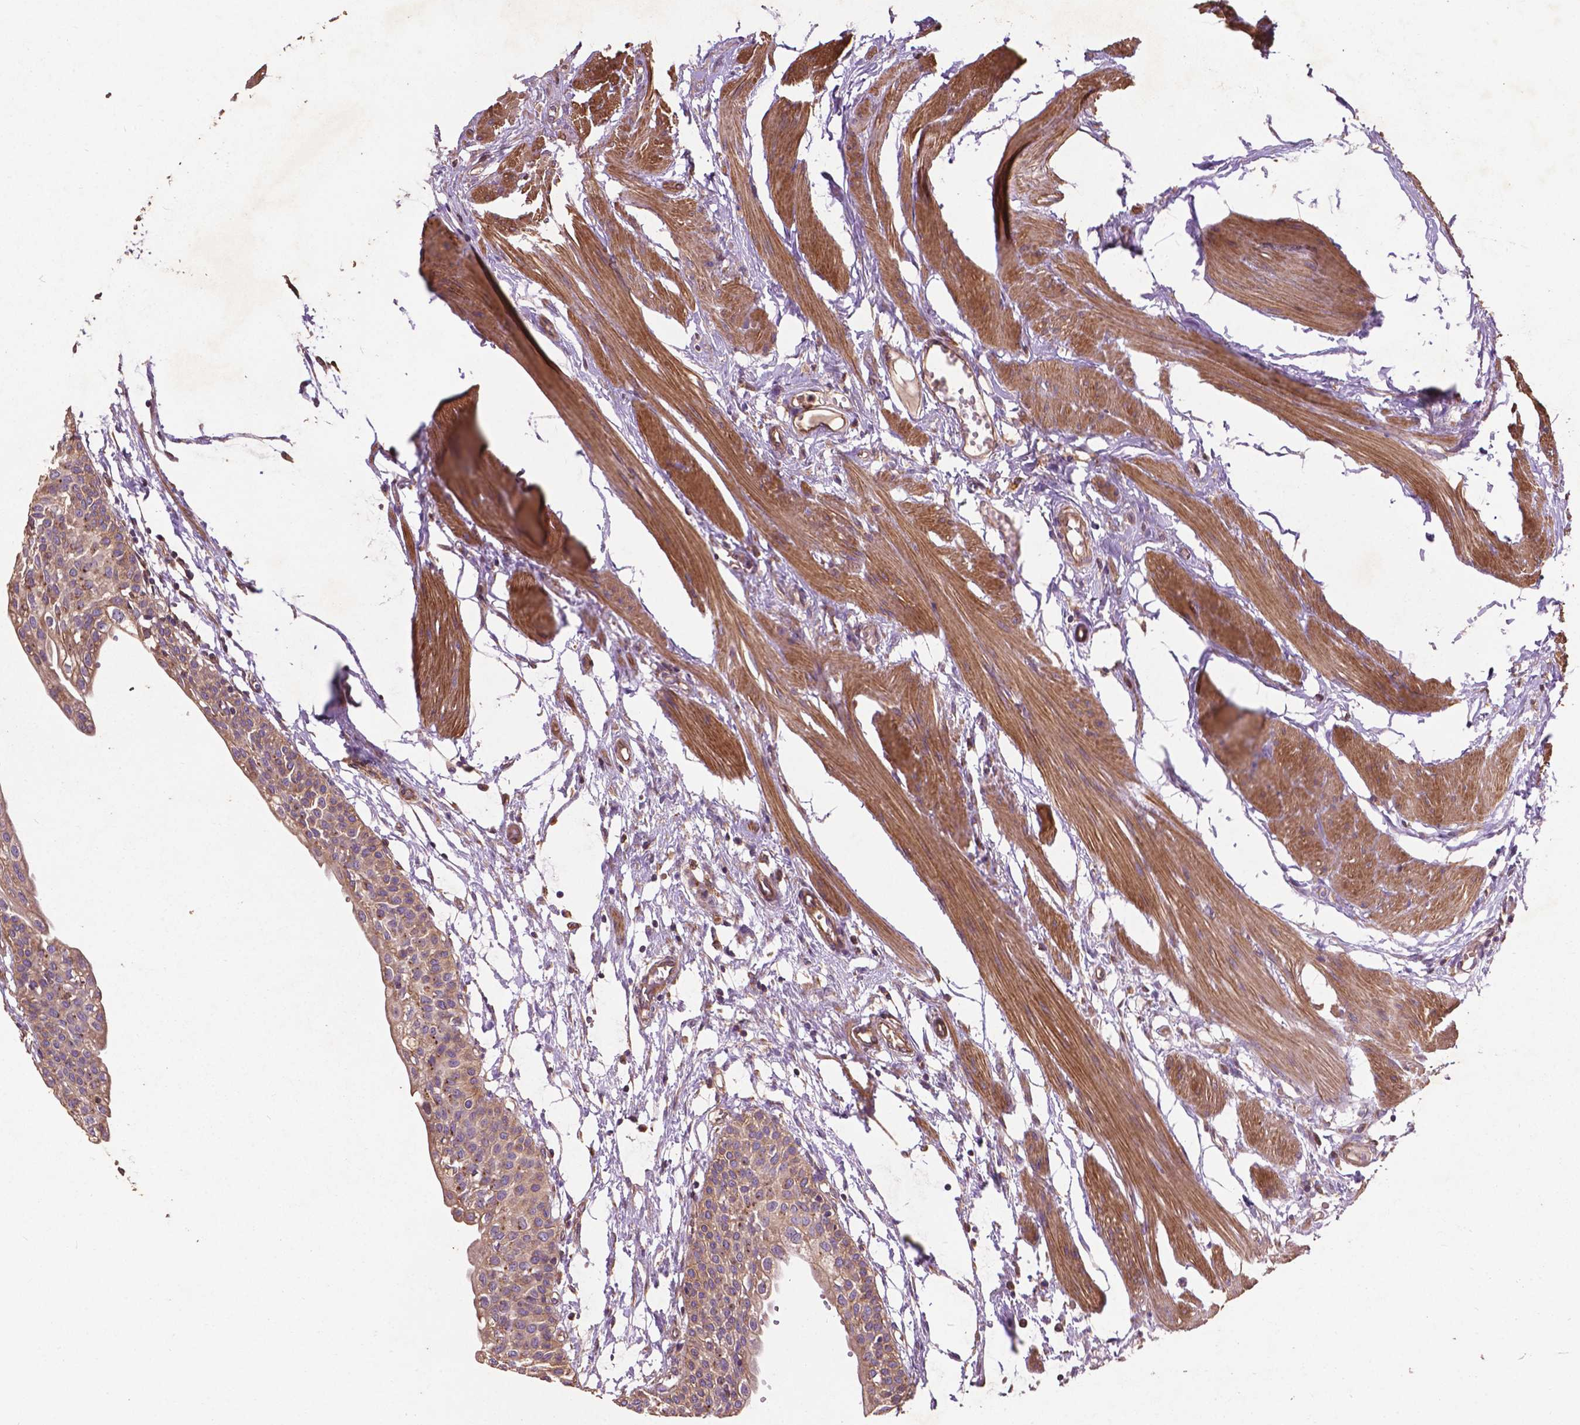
{"staining": {"intensity": "strong", "quantity": "25%-75%", "location": "cytoplasmic/membranous"}, "tissue": "urinary bladder", "cell_type": "Urothelial cells", "image_type": "normal", "snomed": [{"axis": "morphology", "description": "Normal tissue, NOS"}, {"axis": "topography", "description": "Urinary bladder"}, {"axis": "topography", "description": "Peripheral nerve tissue"}], "caption": "This image demonstrates benign urinary bladder stained with immunohistochemistry to label a protein in brown. The cytoplasmic/membranous of urothelial cells show strong positivity for the protein. Nuclei are counter-stained blue.", "gene": "CCDC71L", "patient": {"sex": "male", "age": 55}}